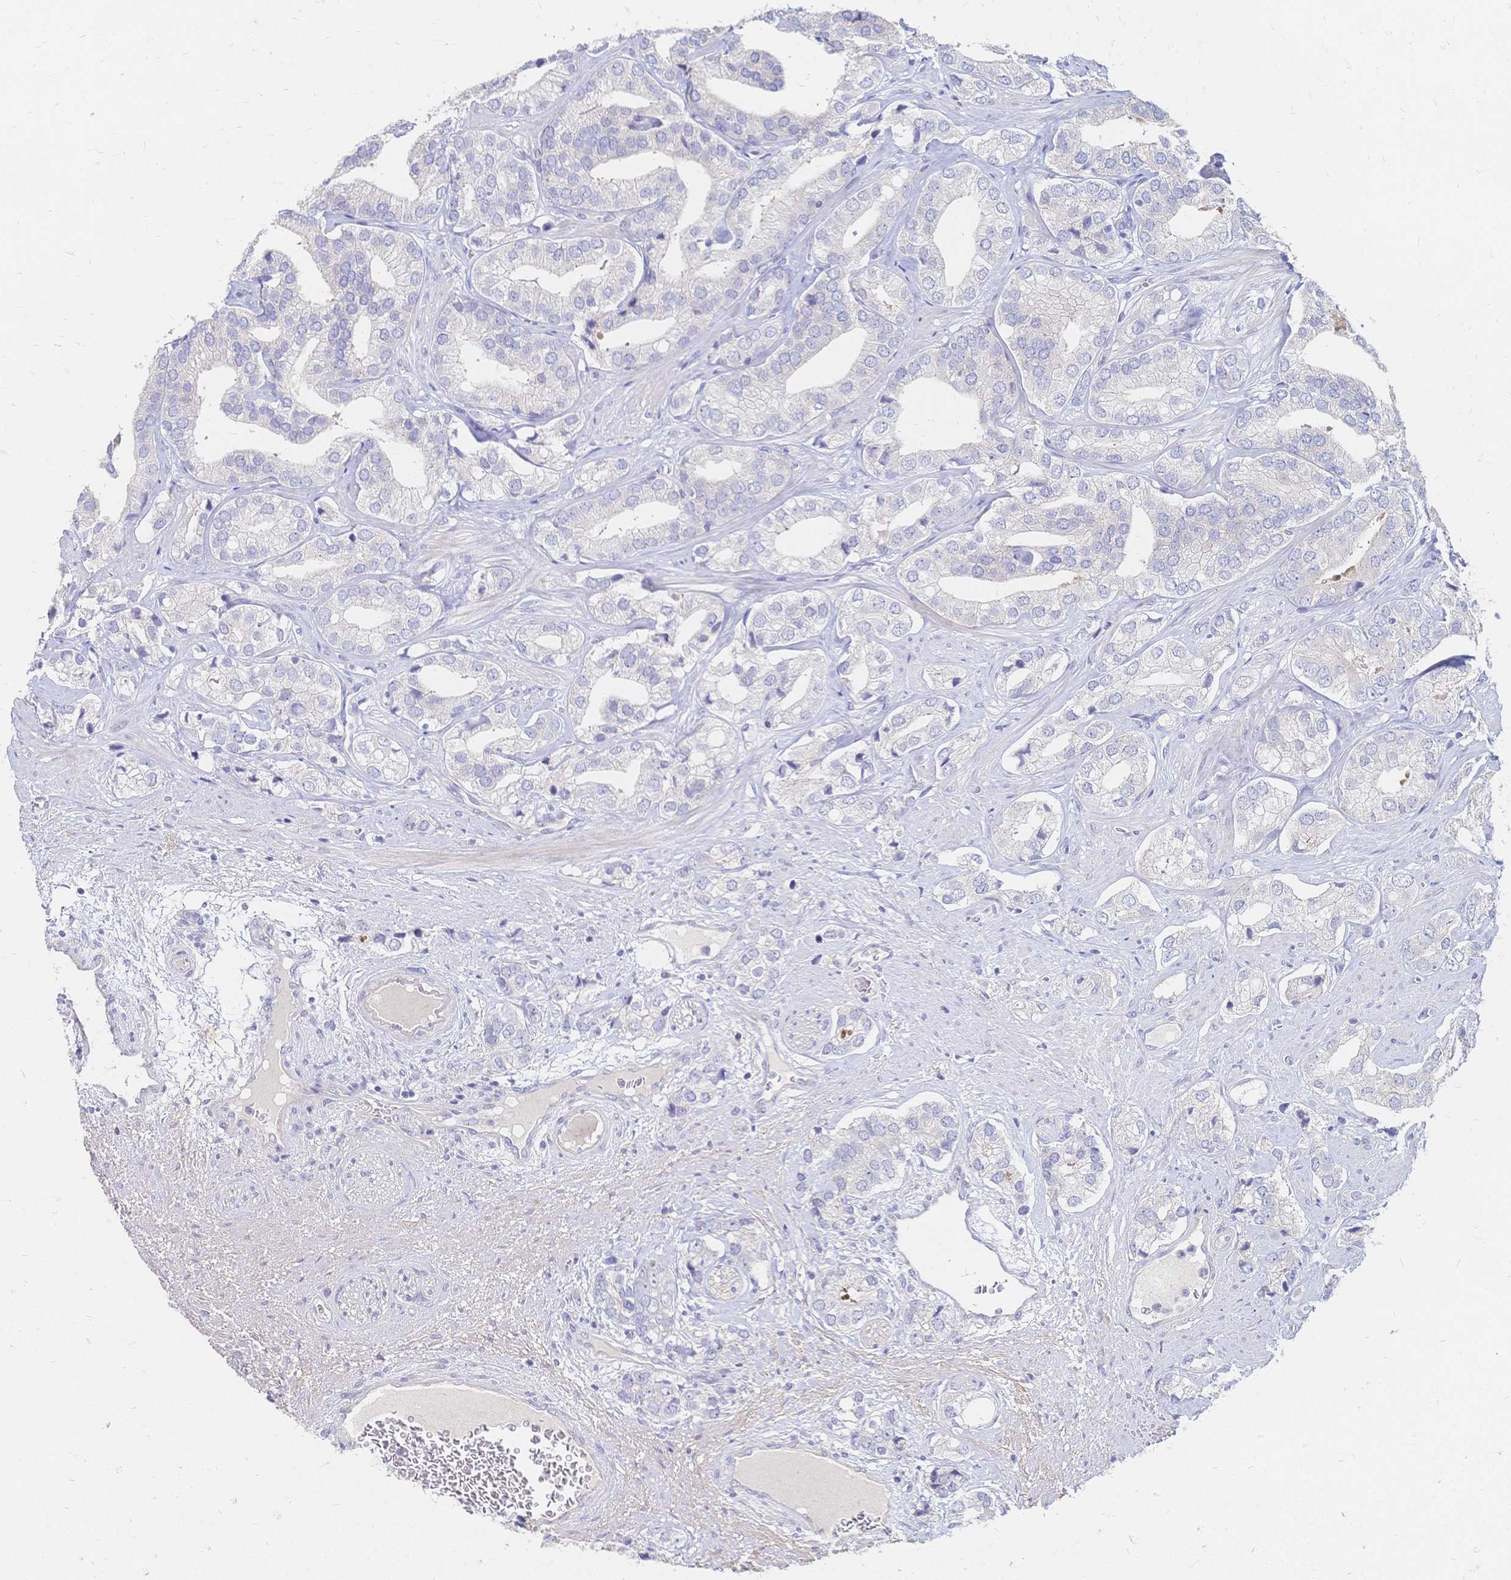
{"staining": {"intensity": "negative", "quantity": "none", "location": "none"}, "tissue": "prostate cancer", "cell_type": "Tumor cells", "image_type": "cancer", "snomed": [{"axis": "morphology", "description": "Adenocarcinoma, High grade"}, {"axis": "topography", "description": "Prostate"}], "caption": "Immunohistochemistry (IHC) micrograph of neoplastic tissue: human prostate cancer (high-grade adenocarcinoma) stained with DAB displays no significant protein staining in tumor cells. The staining was performed using DAB (3,3'-diaminobenzidine) to visualize the protein expression in brown, while the nuclei were stained in blue with hematoxylin (Magnification: 20x).", "gene": "VWC2L", "patient": {"sex": "male", "age": 58}}